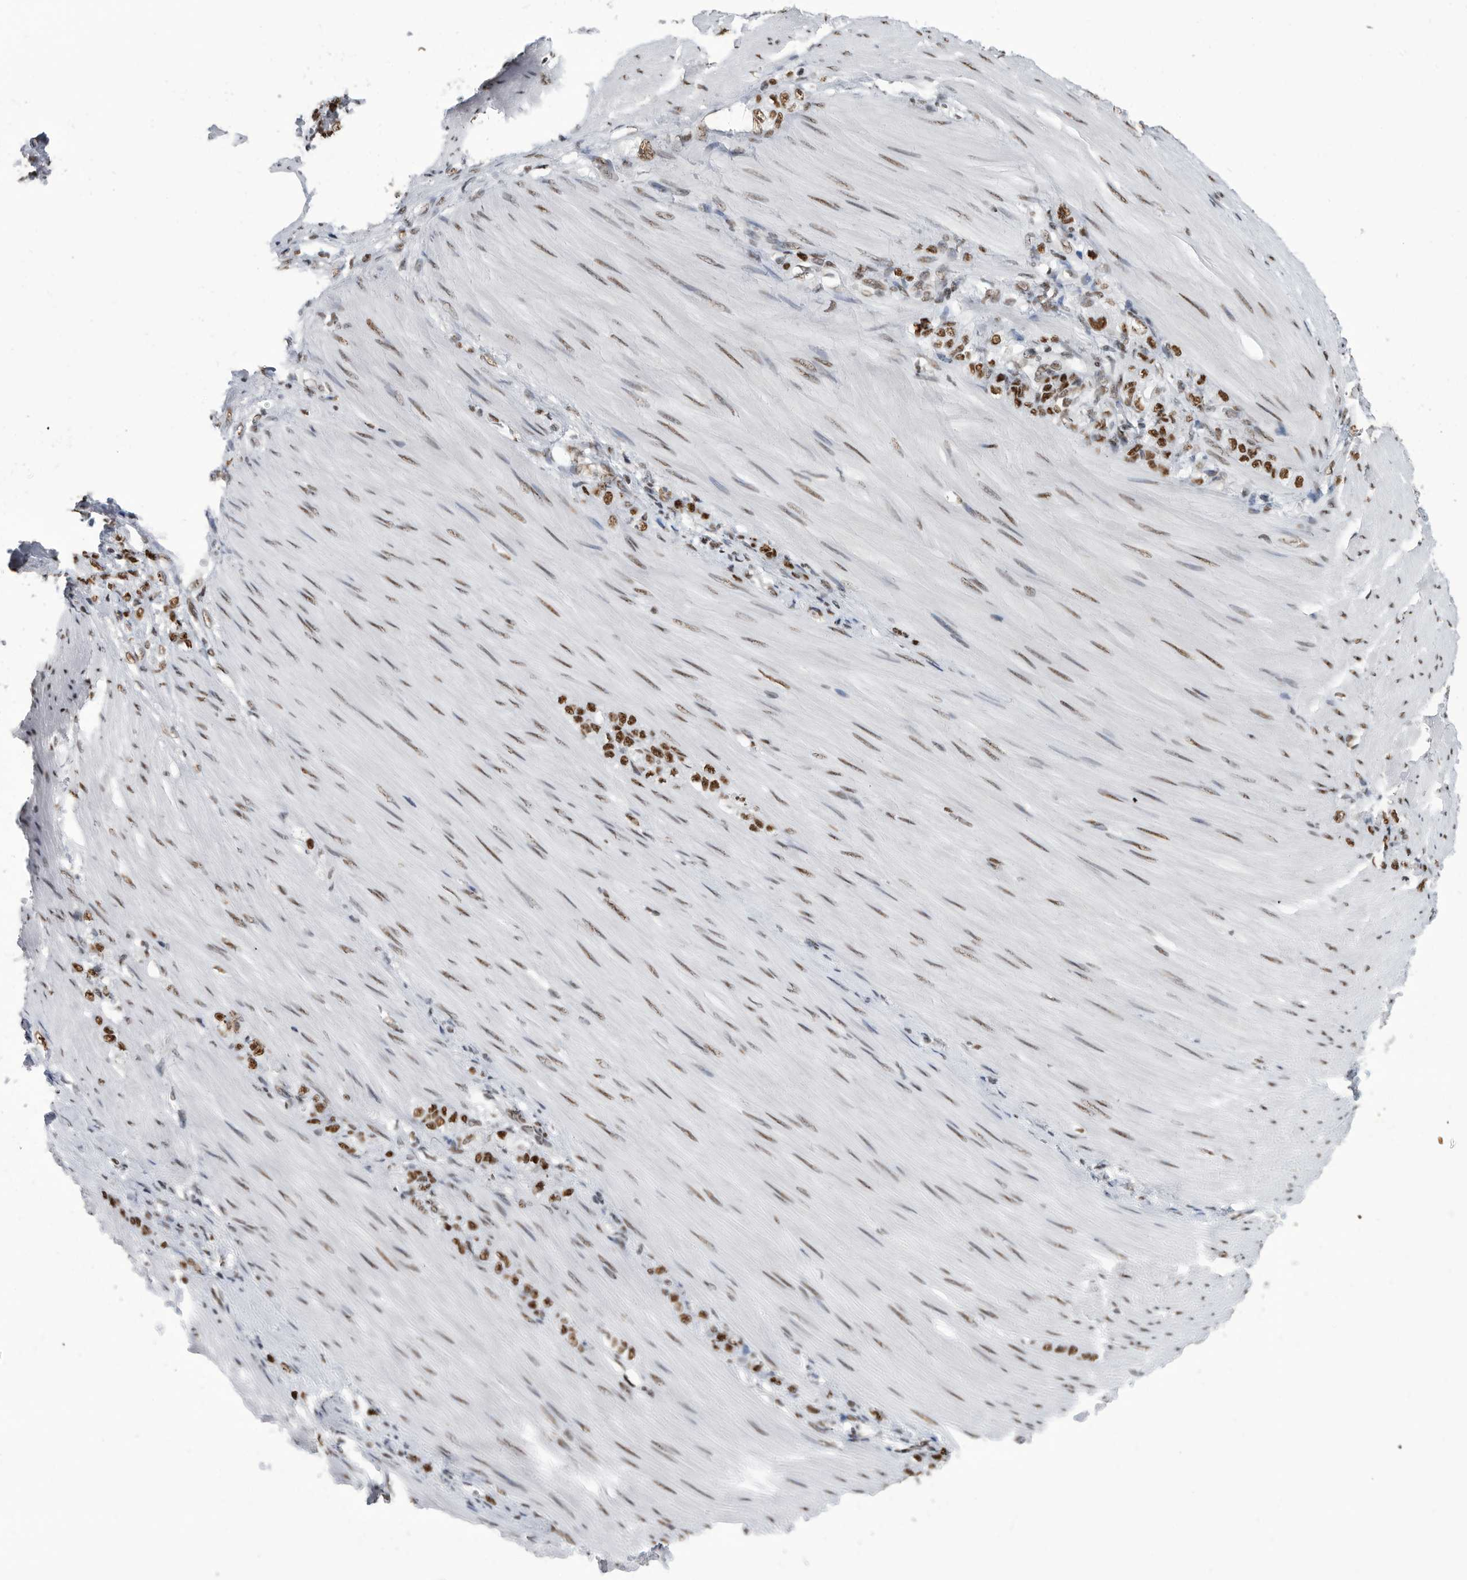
{"staining": {"intensity": "strong", "quantity": ">75%", "location": "nuclear"}, "tissue": "stomach cancer", "cell_type": "Tumor cells", "image_type": "cancer", "snomed": [{"axis": "morphology", "description": "Normal tissue, NOS"}, {"axis": "morphology", "description": "Adenocarcinoma, NOS"}, {"axis": "topography", "description": "Stomach"}], "caption": "A high-resolution histopathology image shows IHC staining of stomach cancer (adenocarcinoma), which shows strong nuclear expression in approximately >75% of tumor cells. Immunohistochemistry (ihc) stains the protein in brown and the nuclei are stained blue.", "gene": "SF3A1", "patient": {"sex": "male", "age": 82}}